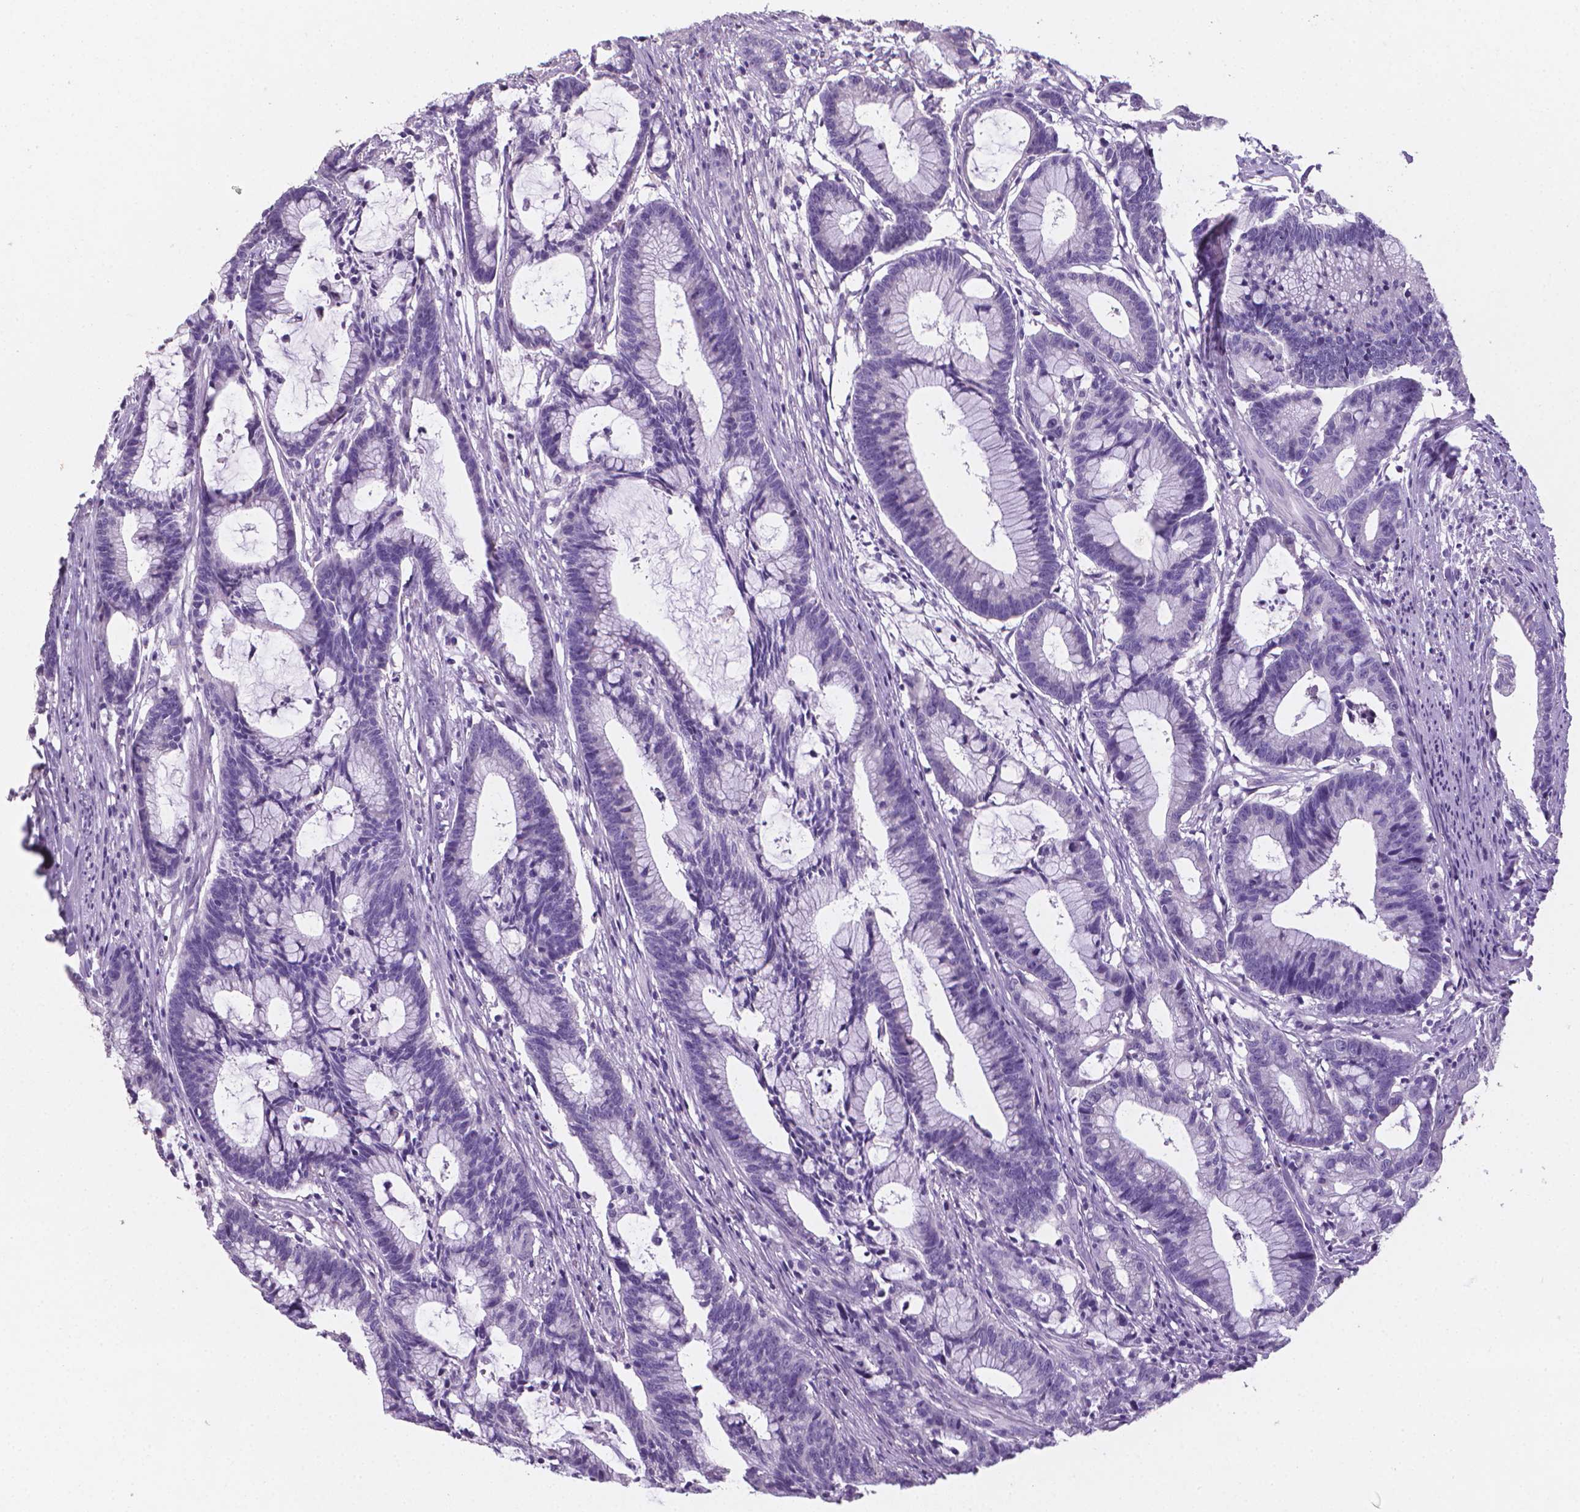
{"staining": {"intensity": "negative", "quantity": "none", "location": "none"}, "tissue": "colorectal cancer", "cell_type": "Tumor cells", "image_type": "cancer", "snomed": [{"axis": "morphology", "description": "Adenocarcinoma, NOS"}, {"axis": "topography", "description": "Colon"}], "caption": "DAB immunohistochemical staining of colorectal cancer (adenocarcinoma) demonstrates no significant positivity in tumor cells.", "gene": "XPNPEP2", "patient": {"sex": "female", "age": 78}}